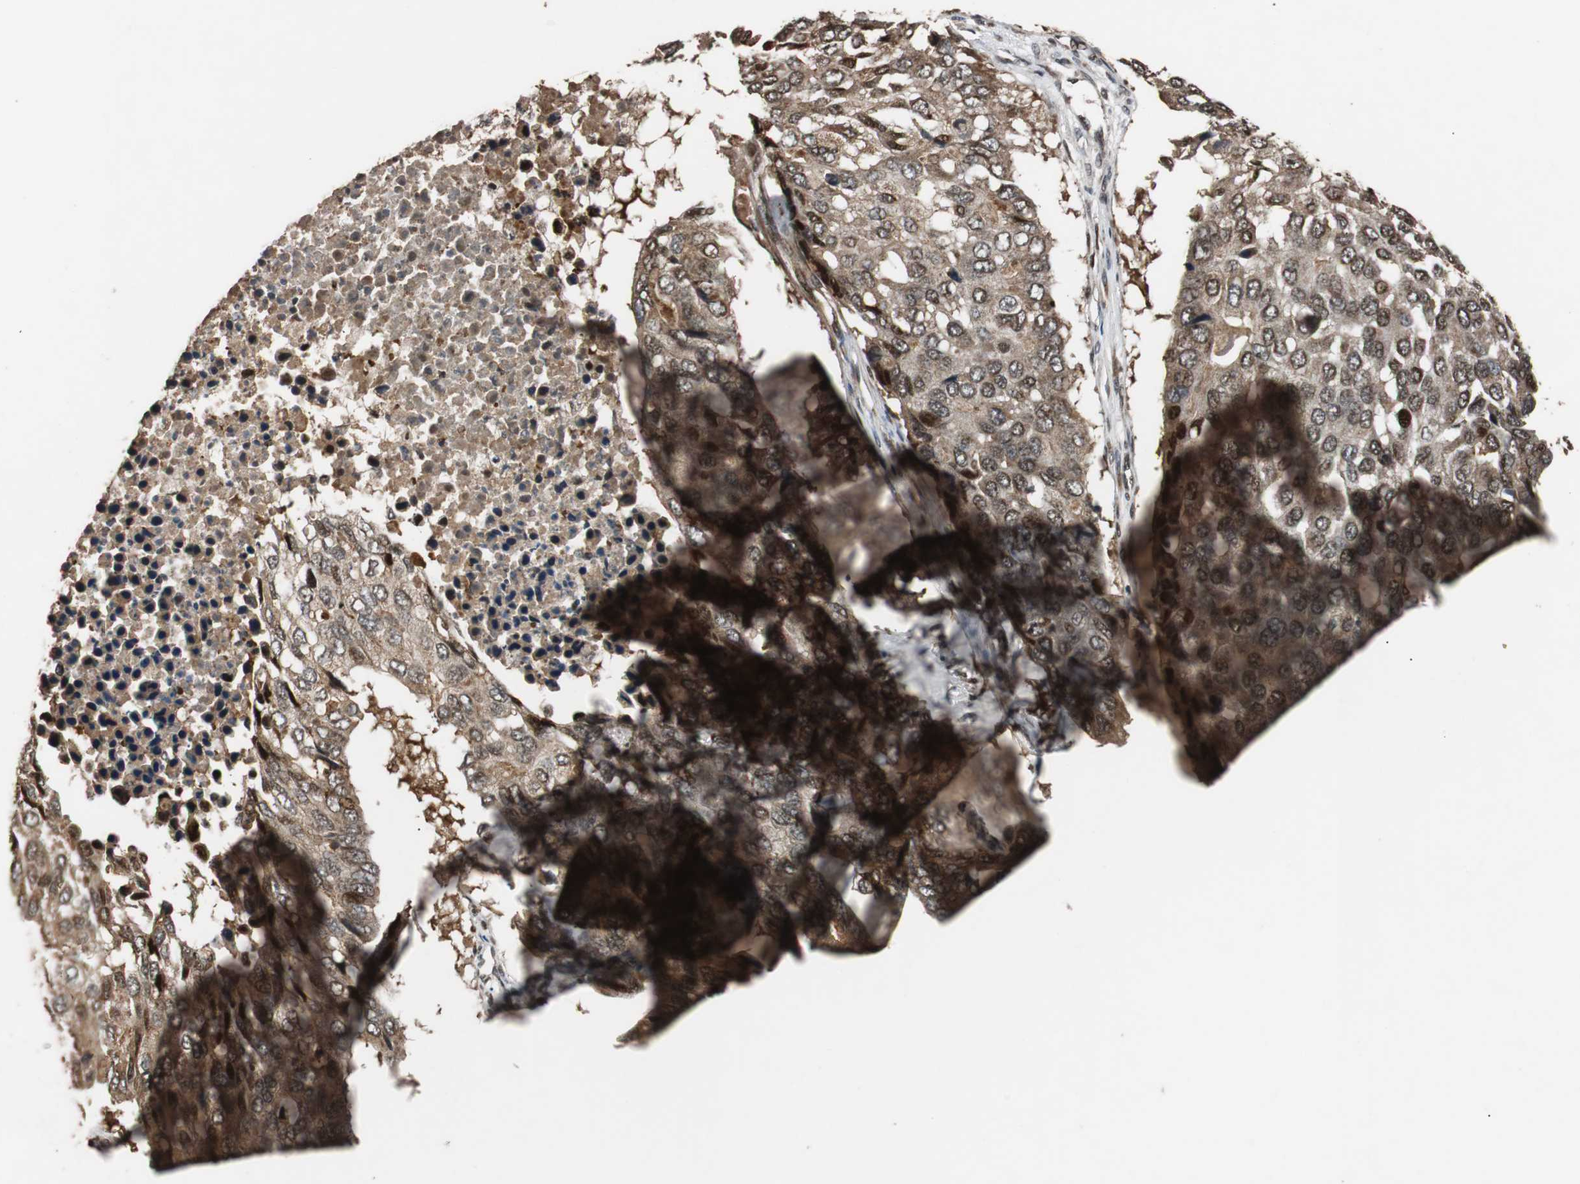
{"staining": {"intensity": "moderate", "quantity": ">75%", "location": "cytoplasmic/membranous,nuclear"}, "tissue": "pancreatic cancer", "cell_type": "Tumor cells", "image_type": "cancer", "snomed": [{"axis": "morphology", "description": "Adenocarcinoma, NOS"}, {"axis": "topography", "description": "Pancreas"}], "caption": "This is a photomicrograph of IHC staining of pancreatic cancer (adenocarcinoma), which shows moderate positivity in the cytoplasmic/membranous and nuclear of tumor cells.", "gene": "USP31", "patient": {"sex": "male", "age": 50}}